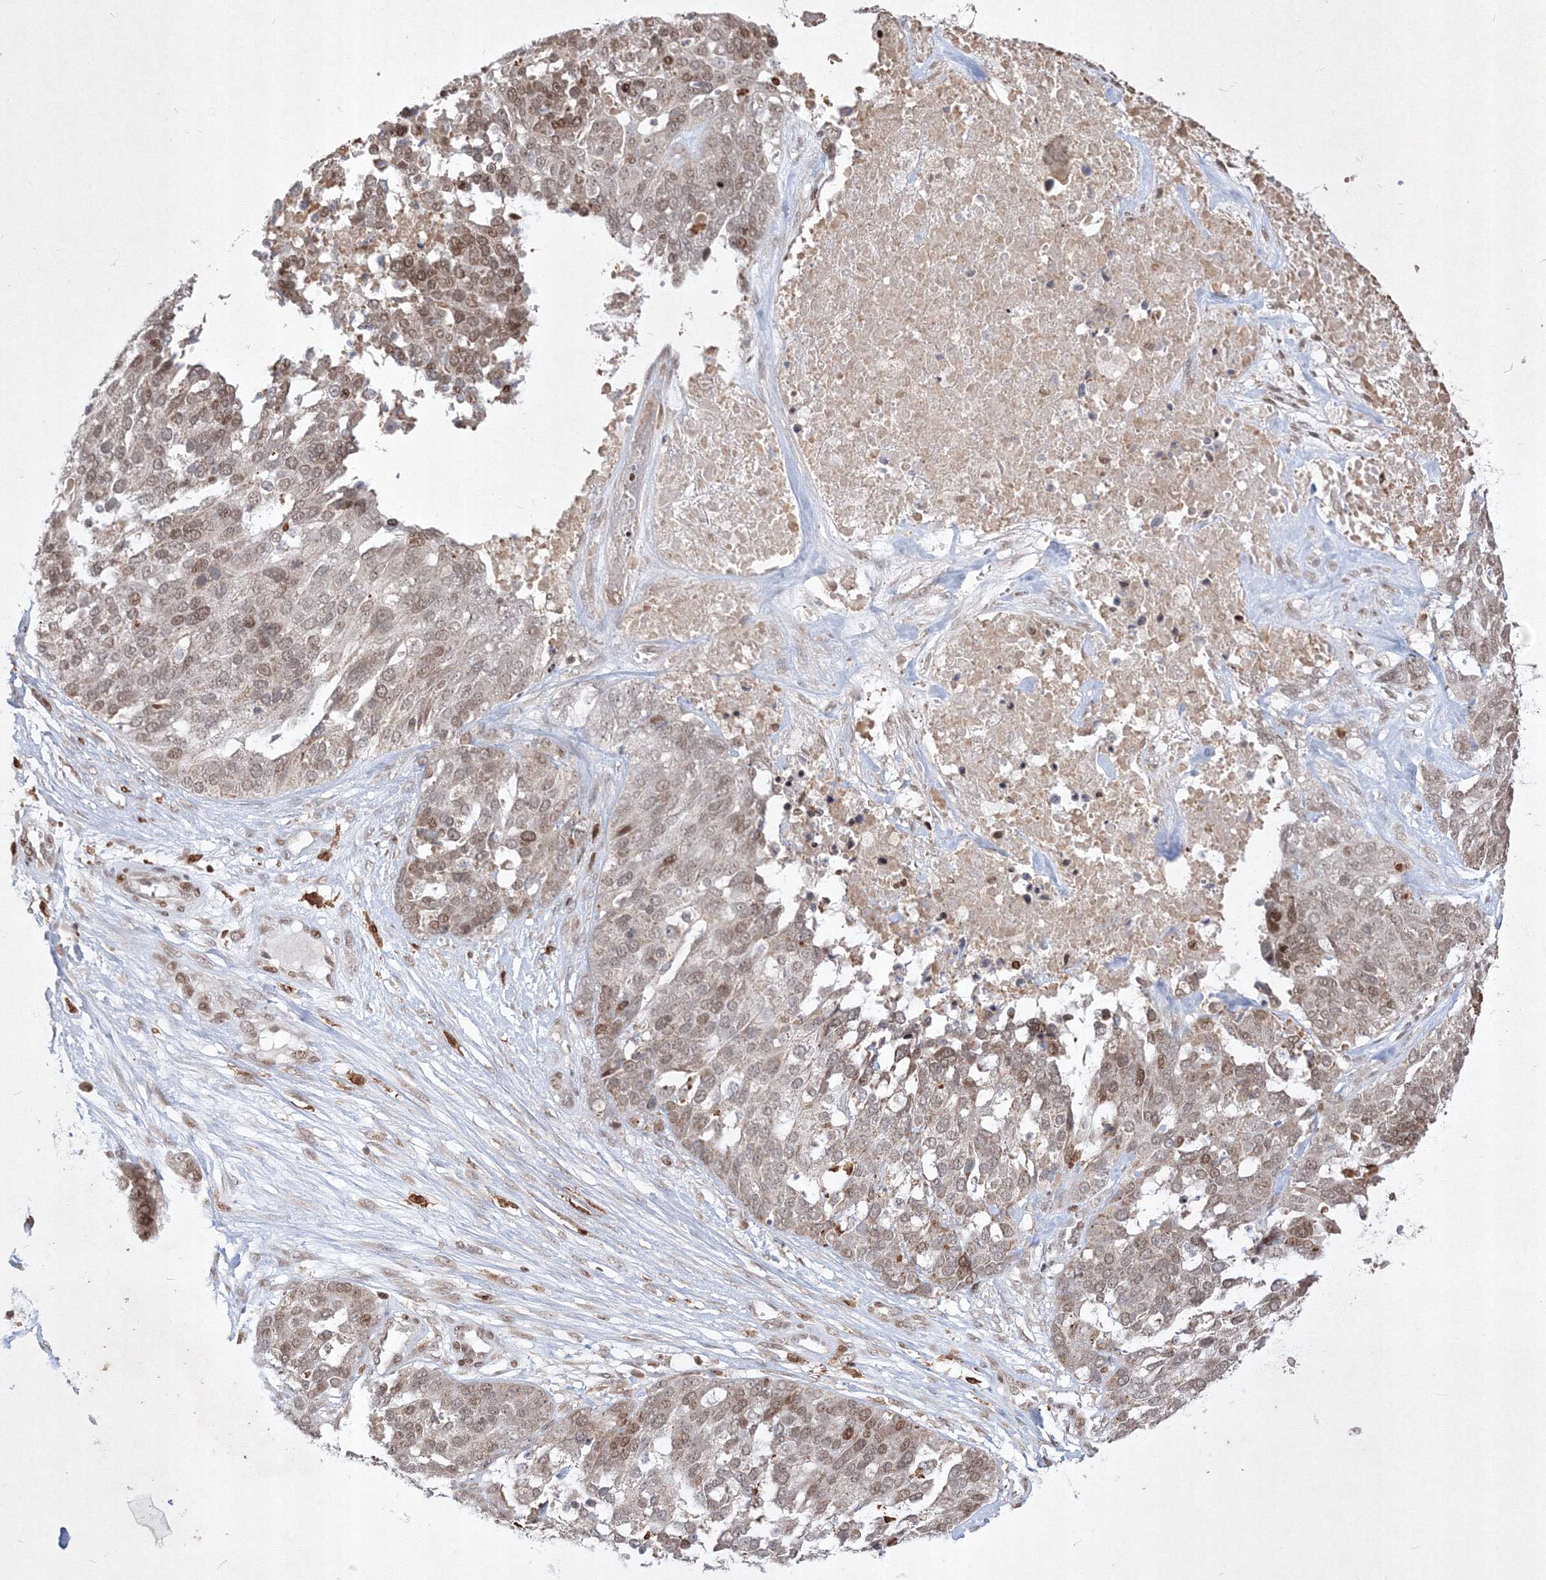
{"staining": {"intensity": "moderate", "quantity": "25%-75%", "location": "nuclear"}, "tissue": "ovarian cancer", "cell_type": "Tumor cells", "image_type": "cancer", "snomed": [{"axis": "morphology", "description": "Cystadenocarcinoma, serous, NOS"}, {"axis": "topography", "description": "Ovary"}], "caption": "Protein staining of serous cystadenocarcinoma (ovarian) tissue shows moderate nuclear positivity in about 25%-75% of tumor cells.", "gene": "TAB1", "patient": {"sex": "female", "age": 44}}